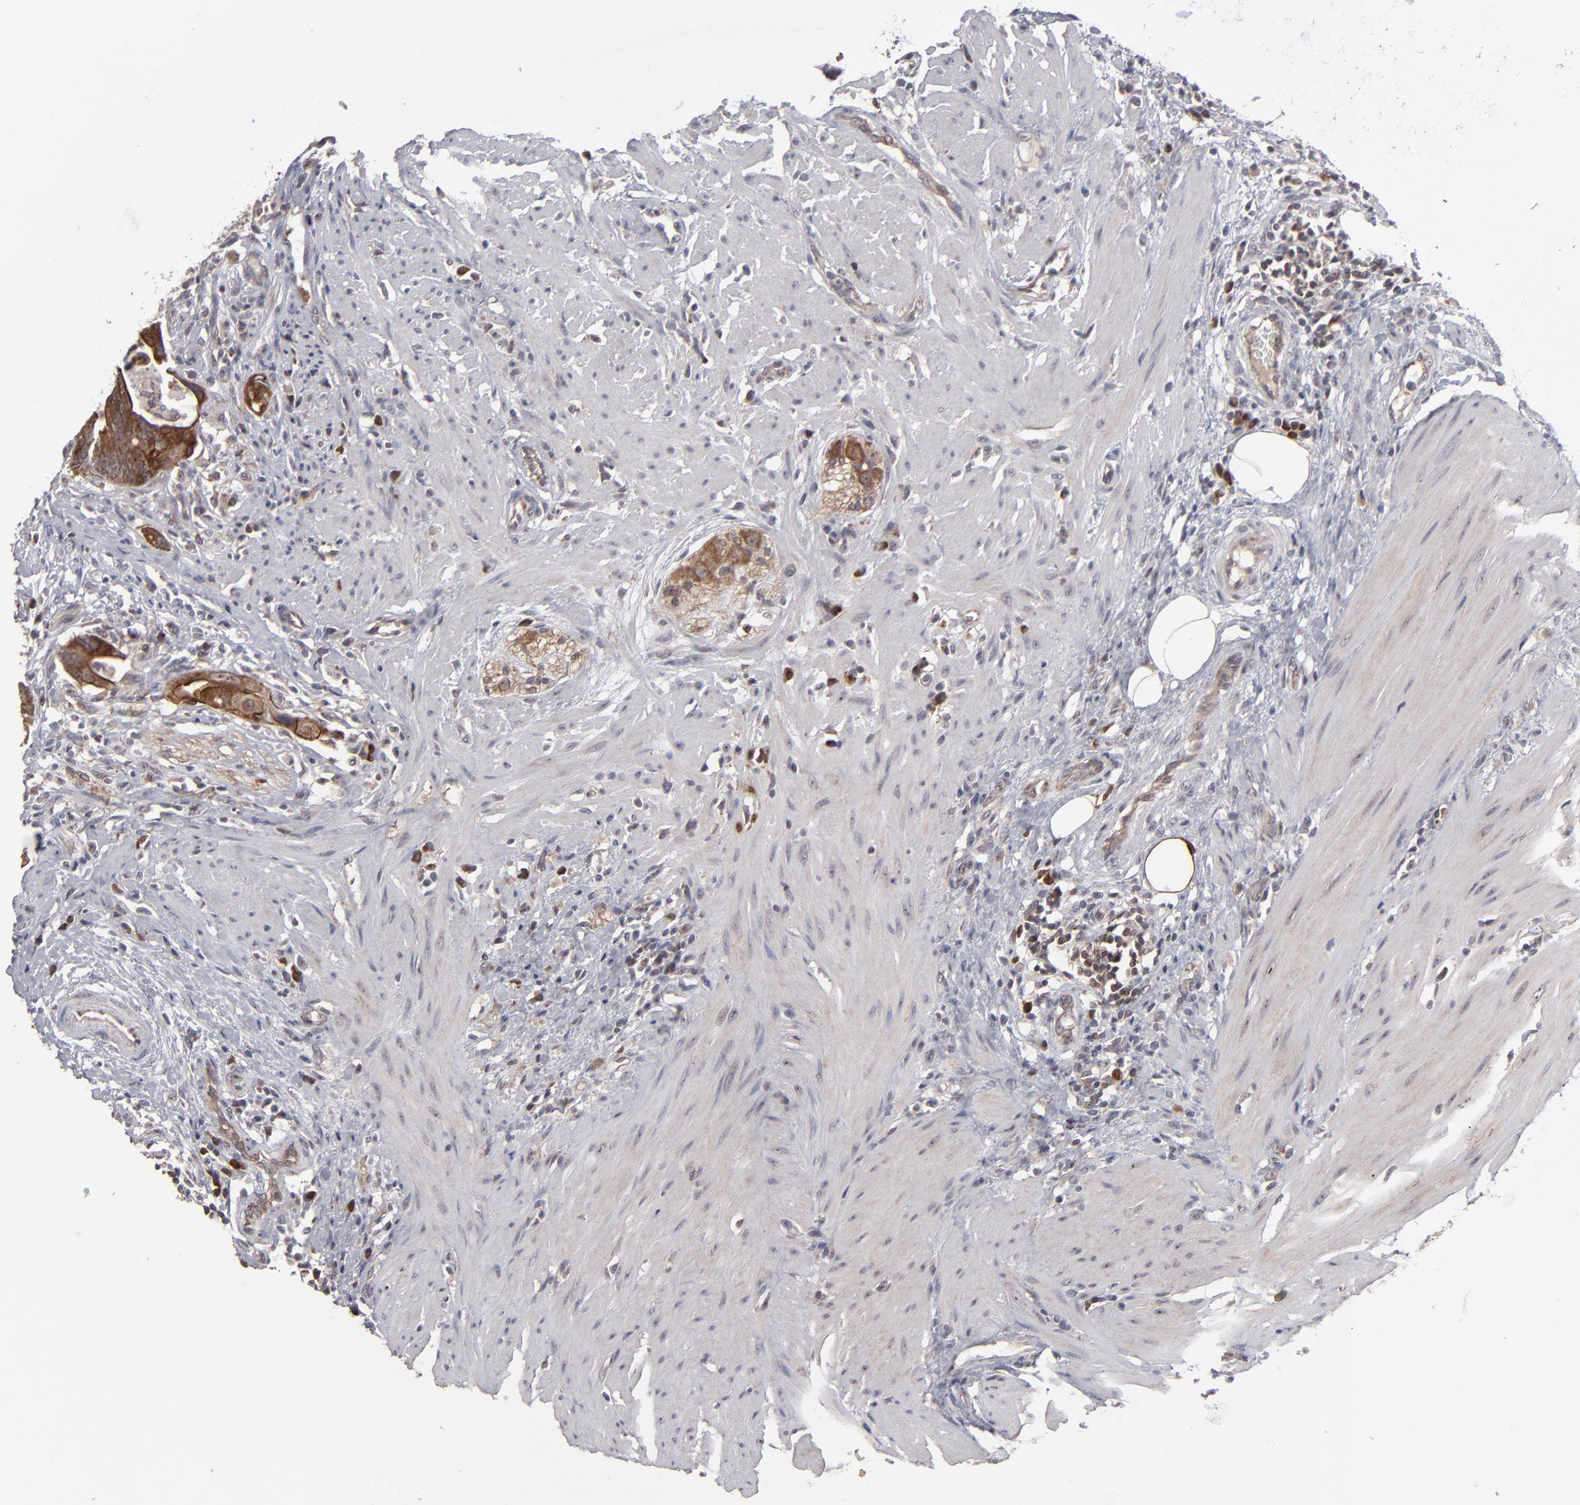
{"staining": {"intensity": "strong", "quantity": ">75%", "location": "cytoplasmic/membranous"}, "tissue": "colorectal cancer", "cell_type": "Tumor cells", "image_type": "cancer", "snomed": [{"axis": "morphology", "description": "Adenocarcinoma, NOS"}, {"axis": "topography", "description": "Rectum"}], "caption": "Strong cytoplasmic/membranous expression for a protein is appreciated in approximately >75% of tumor cells of adenocarcinoma (colorectal) using immunohistochemistry.", "gene": "GLCCI1", "patient": {"sex": "male", "age": 53}}